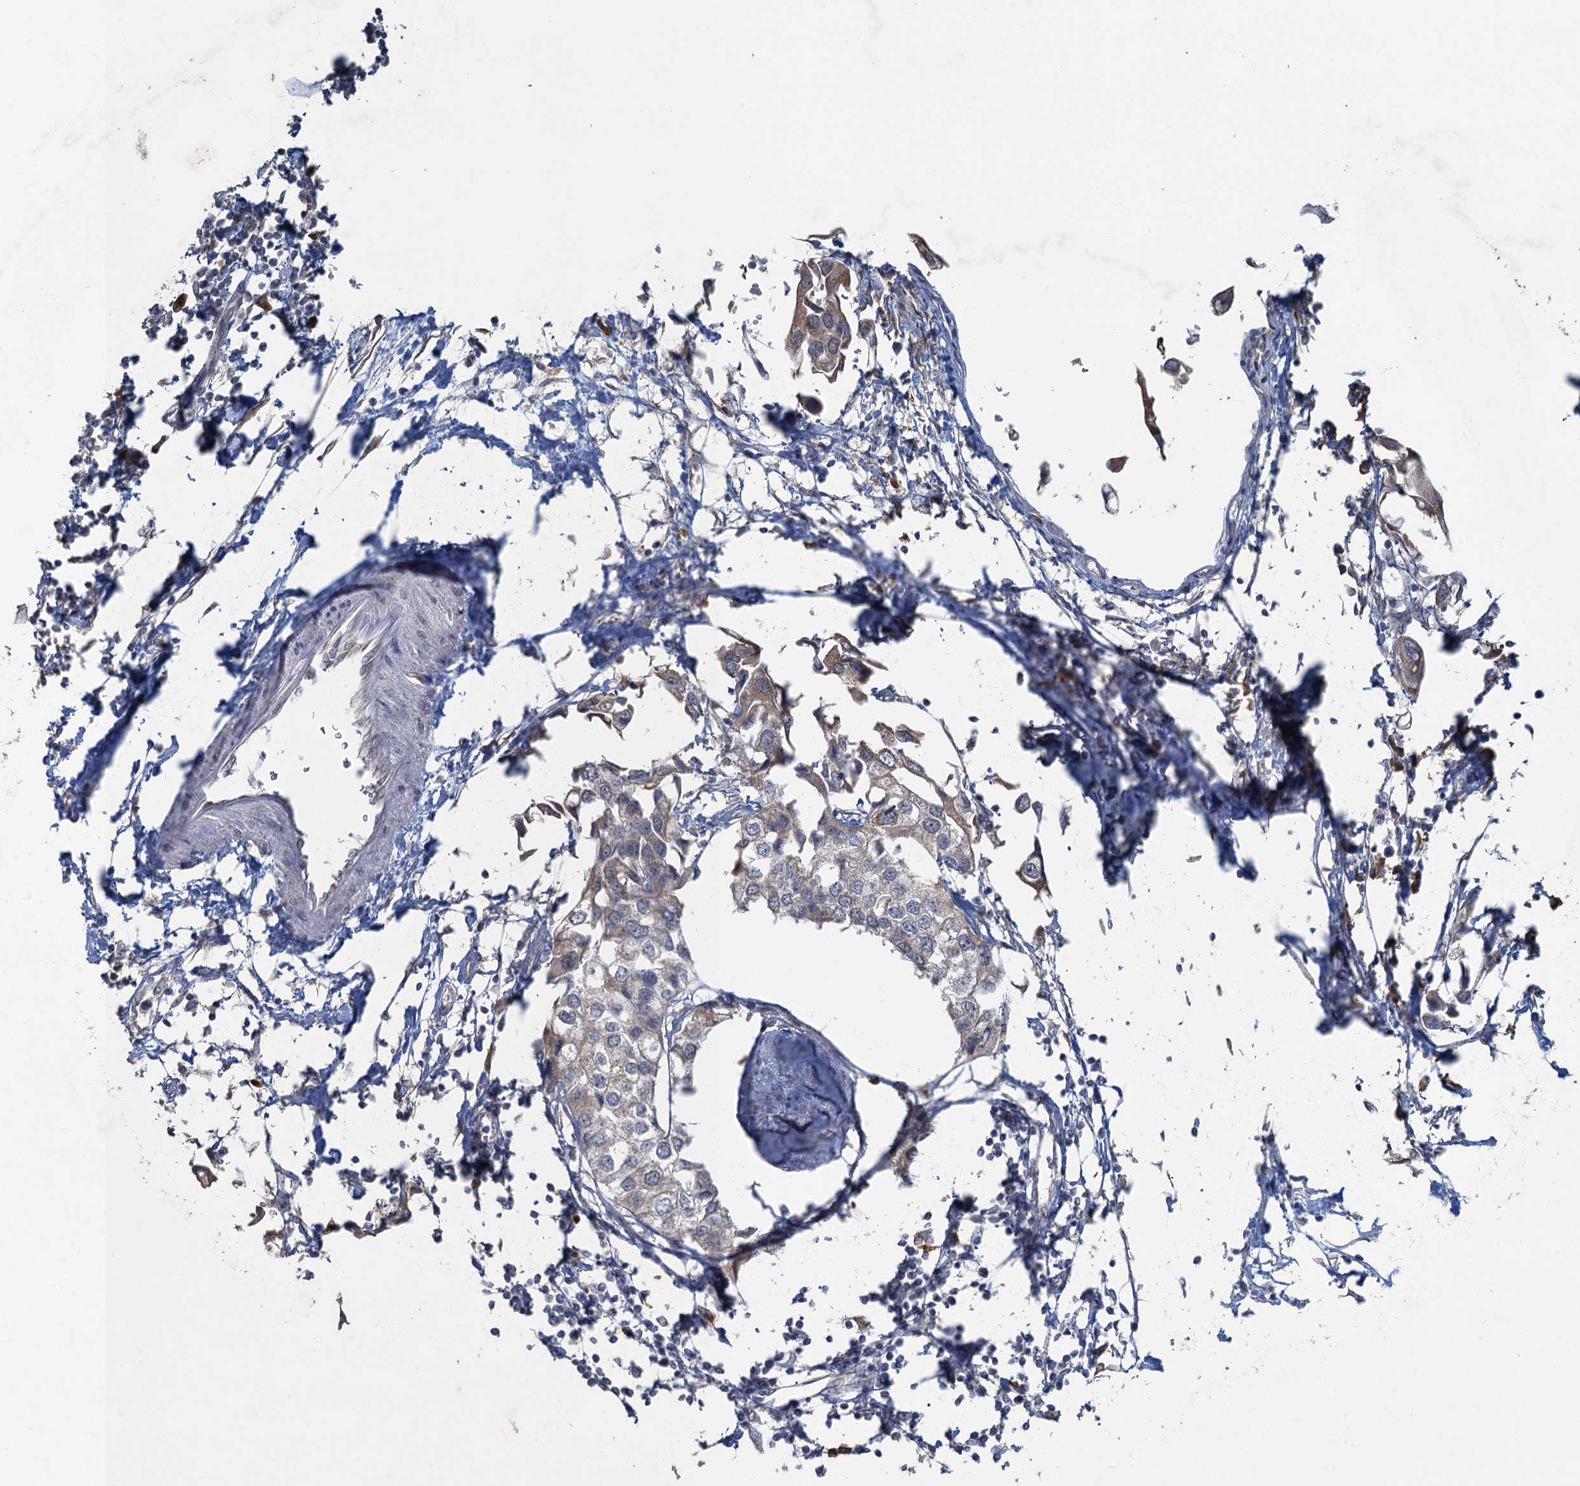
{"staining": {"intensity": "weak", "quantity": "<25%", "location": "cytoplasmic/membranous"}, "tissue": "urothelial cancer", "cell_type": "Tumor cells", "image_type": "cancer", "snomed": [{"axis": "morphology", "description": "Urothelial carcinoma, High grade"}, {"axis": "topography", "description": "Urinary bladder"}], "caption": "Tumor cells show no significant protein positivity in urothelial cancer.", "gene": "TEX35", "patient": {"sex": "male", "age": 64}}